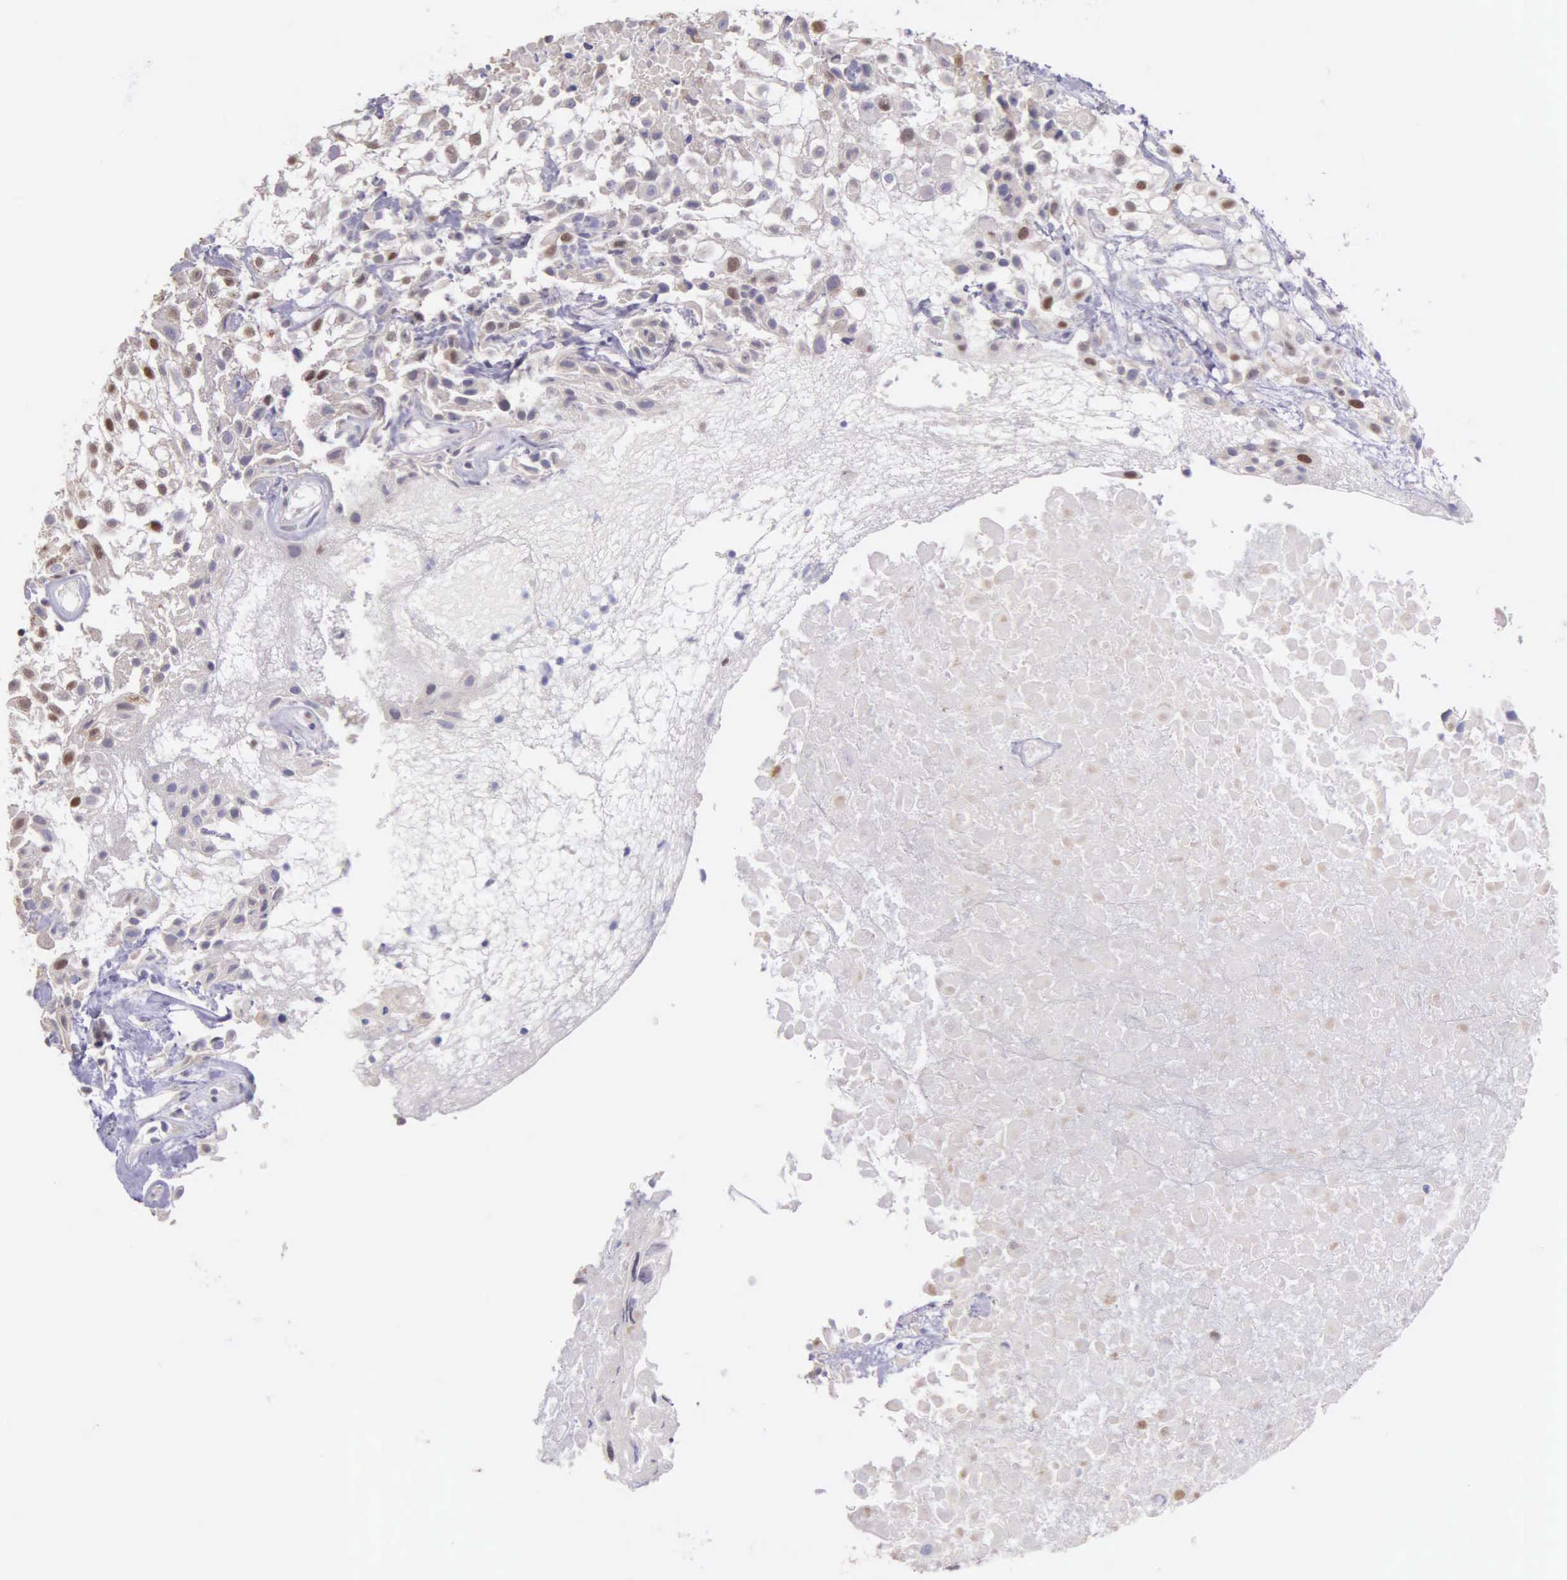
{"staining": {"intensity": "moderate", "quantity": "<25%", "location": "nuclear"}, "tissue": "urothelial cancer", "cell_type": "Tumor cells", "image_type": "cancer", "snomed": [{"axis": "morphology", "description": "Urothelial carcinoma, High grade"}, {"axis": "topography", "description": "Urinary bladder"}], "caption": "Immunohistochemical staining of human urothelial cancer exhibits moderate nuclear protein positivity in about <25% of tumor cells.", "gene": "MCM5", "patient": {"sex": "male", "age": 56}}